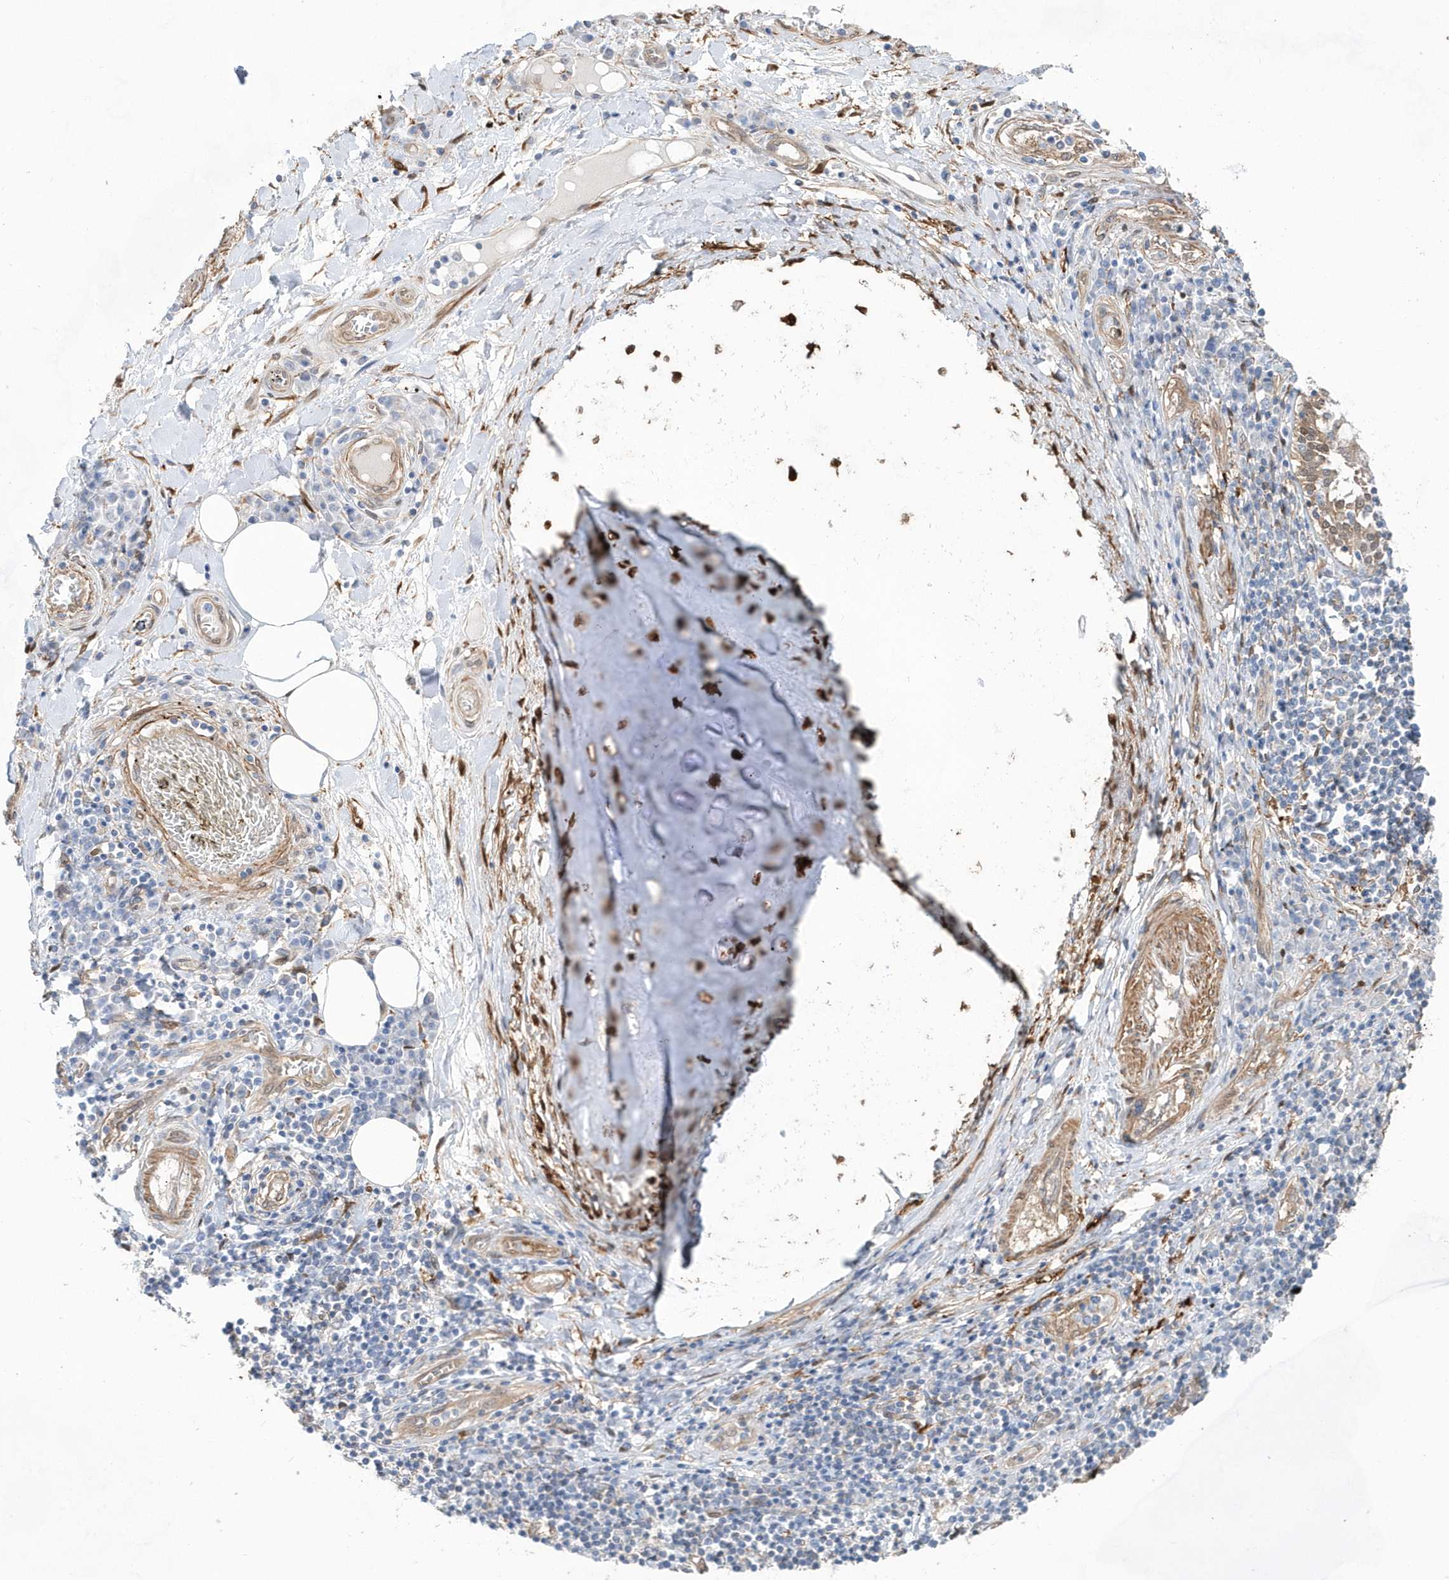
{"staining": {"intensity": "negative", "quantity": "none", "location": "none"}, "tissue": "lung cancer", "cell_type": "Tumor cells", "image_type": "cancer", "snomed": [{"axis": "morphology", "description": "Squamous cell carcinoma, NOS"}, {"axis": "topography", "description": "Lung"}], "caption": "High power microscopy image of an immunohistochemistry image of lung cancer, revealing no significant expression in tumor cells.", "gene": "BDH2", "patient": {"sex": "male", "age": 65}}